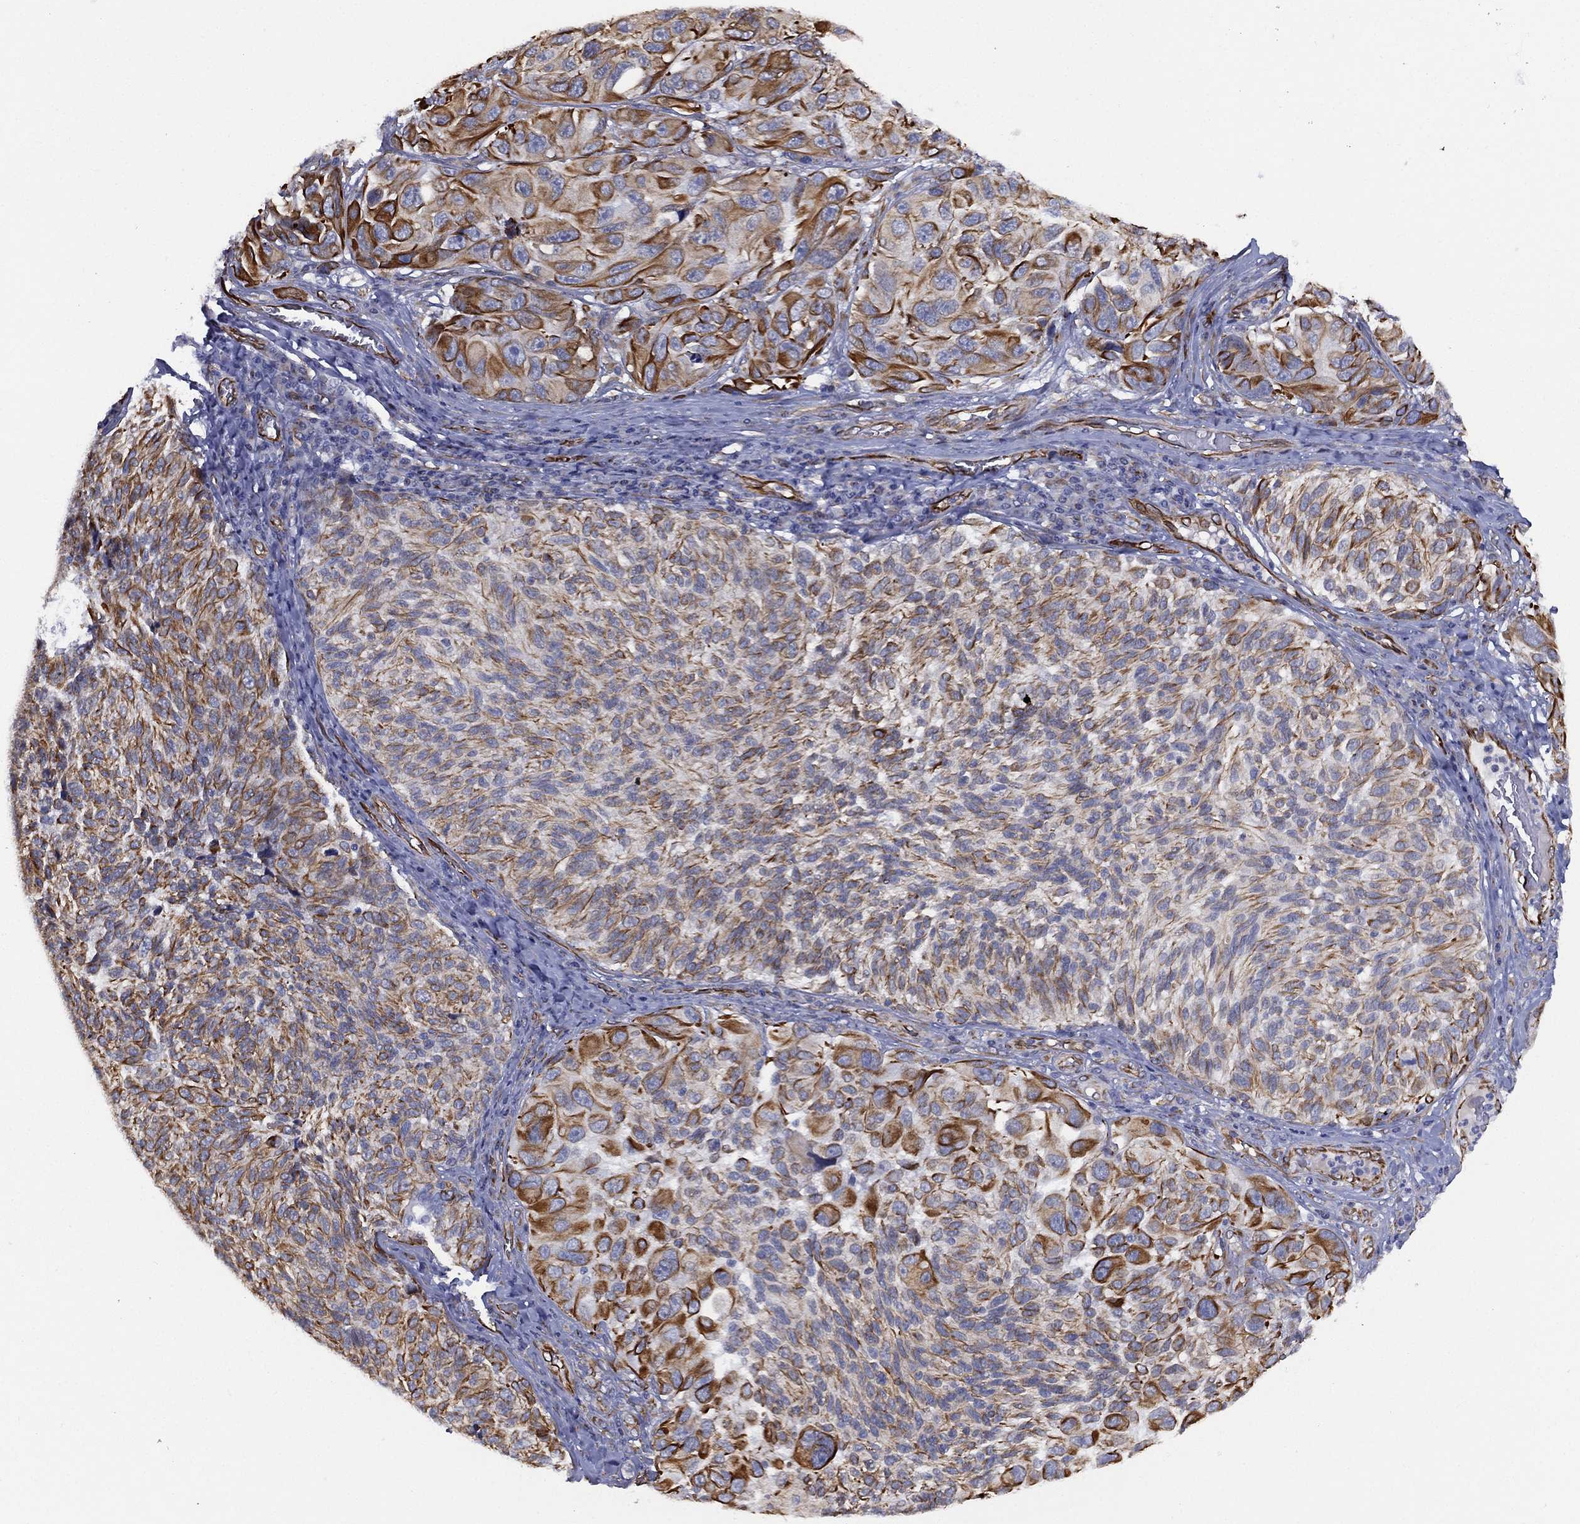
{"staining": {"intensity": "strong", "quantity": "25%-75%", "location": "cytoplasmic/membranous"}, "tissue": "melanoma", "cell_type": "Tumor cells", "image_type": "cancer", "snomed": [{"axis": "morphology", "description": "Malignant melanoma, NOS"}, {"axis": "topography", "description": "Skin"}], "caption": "IHC micrograph of neoplastic tissue: malignant melanoma stained using immunohistochemistry (IHC) shows high levels of strong protein expression localized specifically in the cytoplasmic/membranous of tumor cells, appearing as a cytoplasmic/membranous brown color.", "gene": "MAS1", "patient": {"sex": "female", "age": 73}}